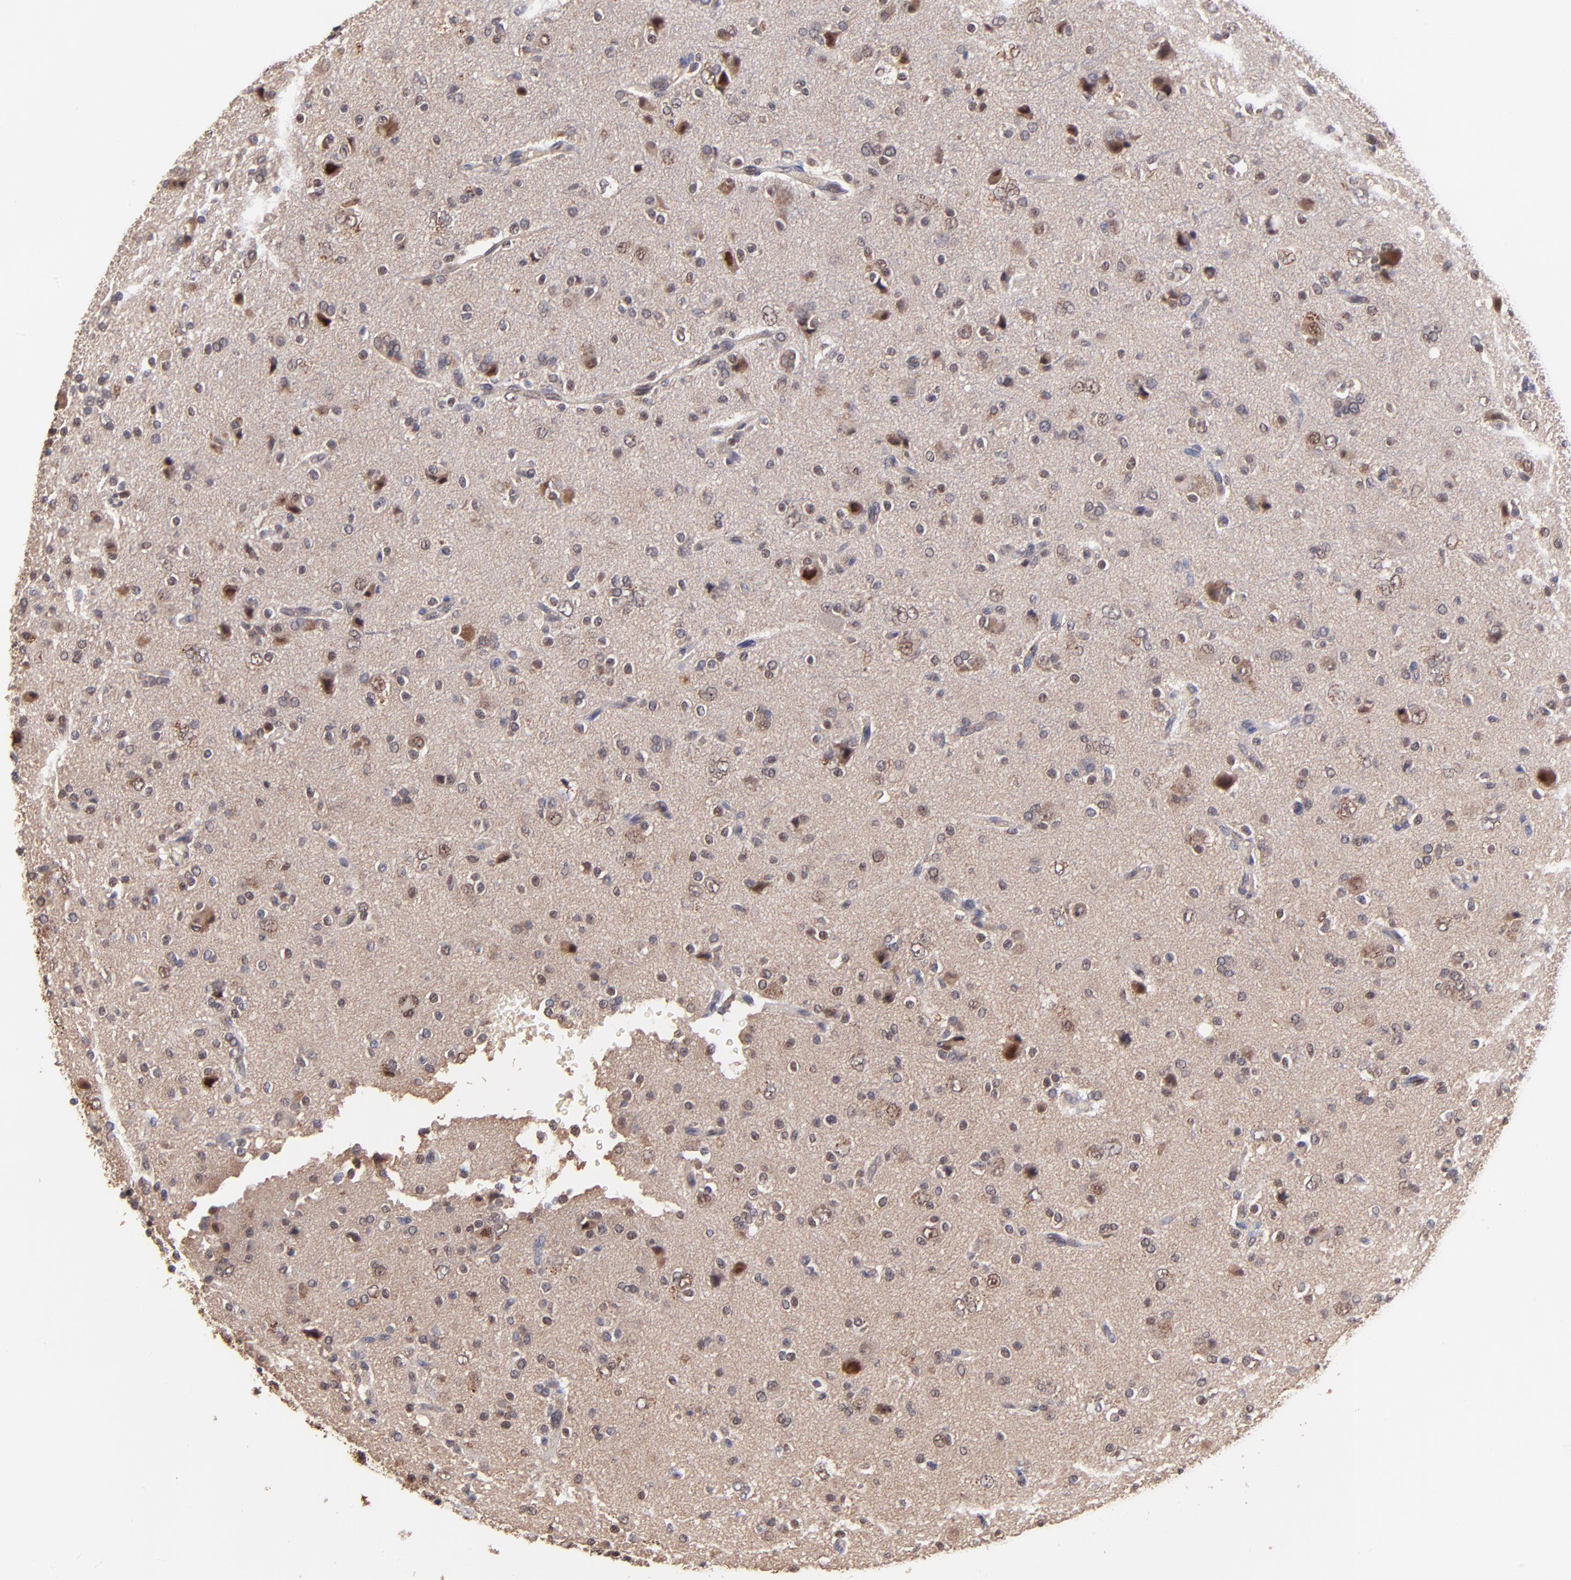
{"staining": {"intensity": "moderate", "quantity": "<25%", "location": "cytoplasmic/membranous,nuclear"}, "tissue": "glioma", "cell_type": "Tumor cells", "image_type": "cancer", "snomed": [{"axis": "morphology", "description": "Glioma, malignant, High grade"}, {"axis": "topography", "description": "Brain"}], "caption": "A high-resolution photomicrograph shows immunohistochemistry (IHC) staining of glioma, which shows moderate cytoplasmic/membranous and nuclear positivity in about <25% of tumor cells. (Stains: DAB (3,3'-diaminobenzidine) in brown, nuclei in blue, Microscopy: brightfield microscopy at high magnification).", "gene": "PSMA6", "patient": {"sex": "male", "age": 47}}